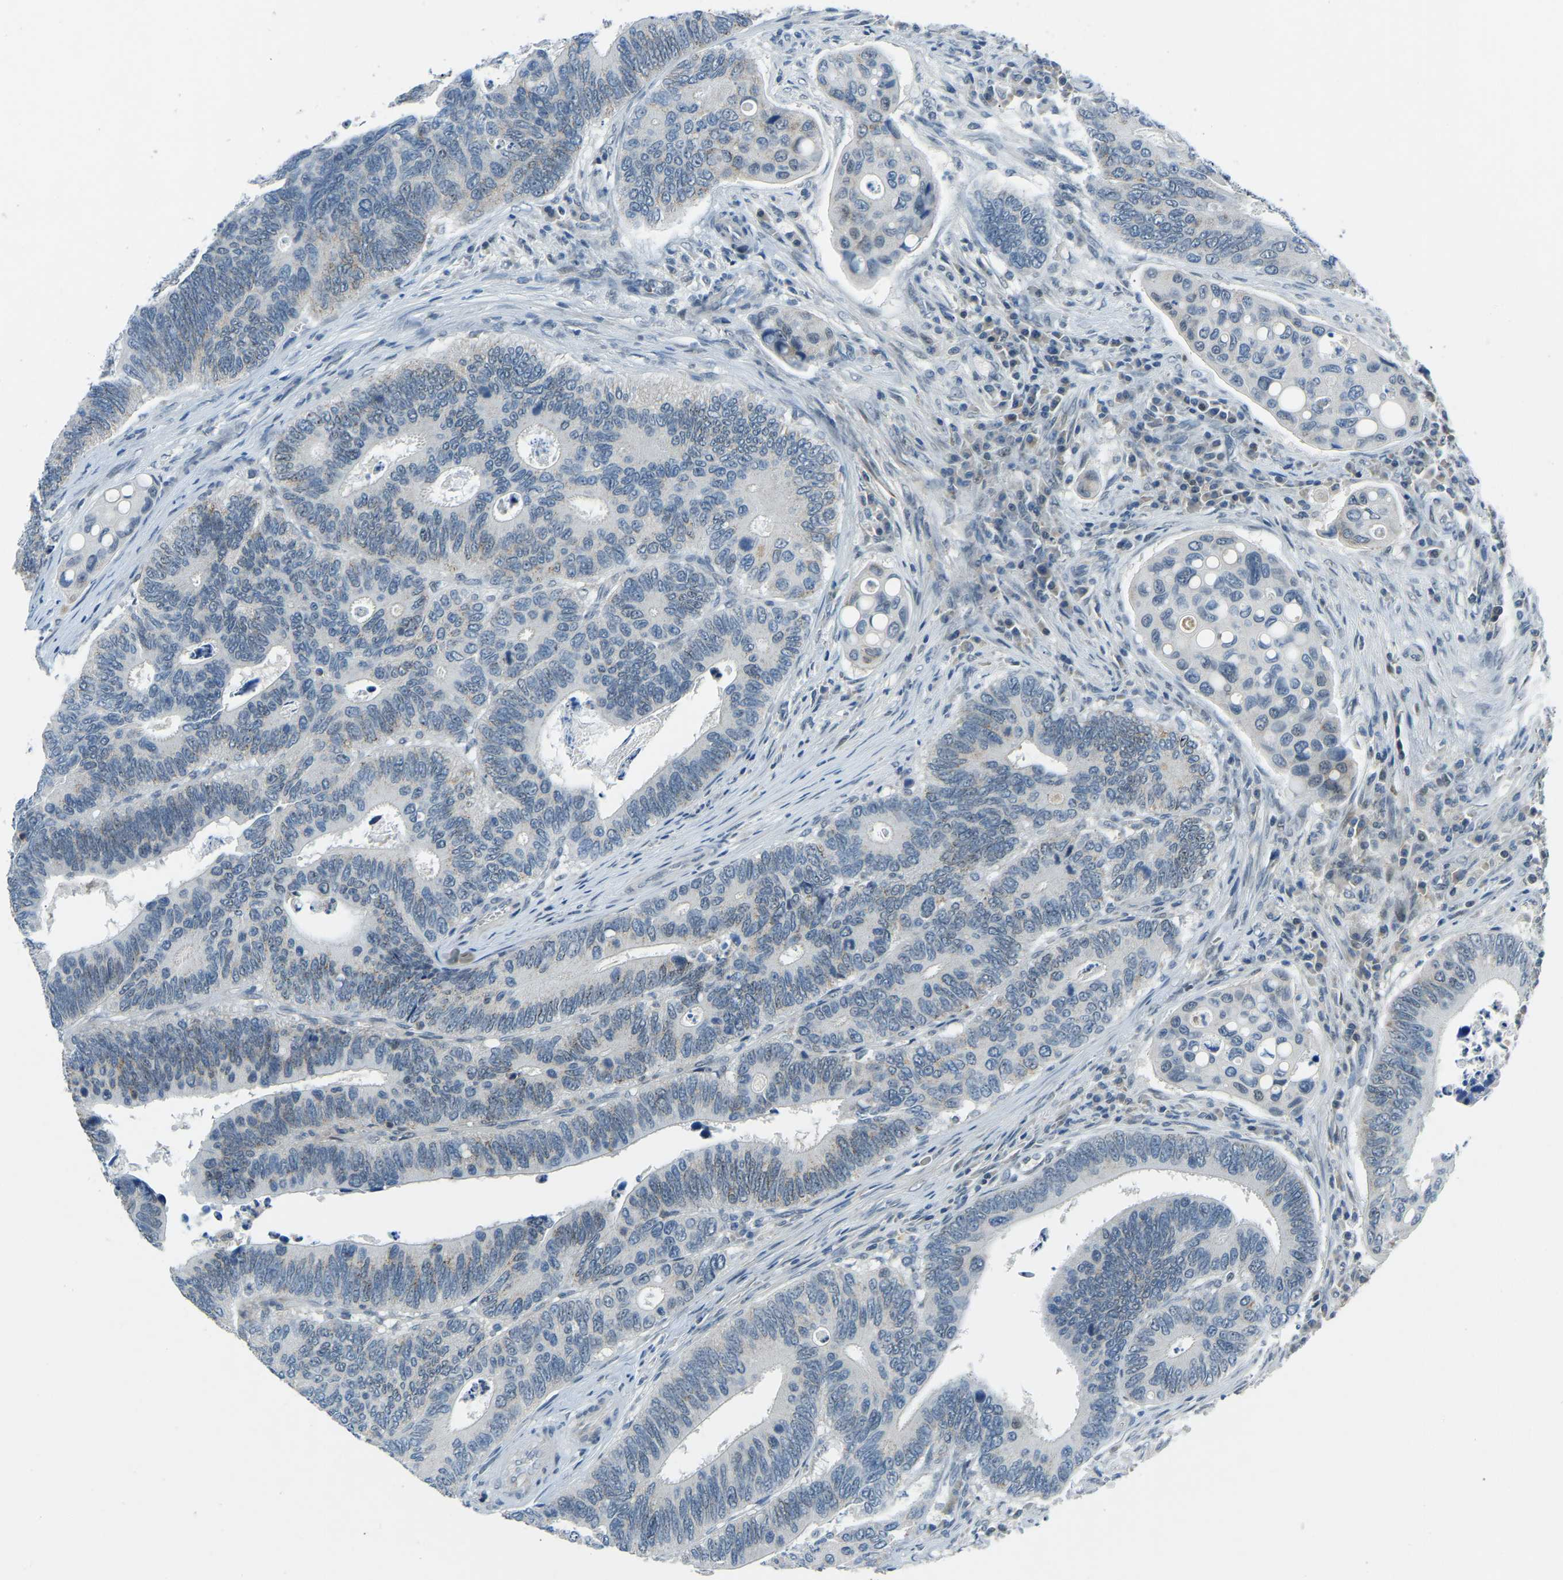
{"staining": {"intensity": "negative", "quantity": "none", "location": "none"}, "tissue": "colorectal cancer", "cell_type": "Tumor cells", "image_type": "cancer", "snomed": [{"axis": "morphology", "description": "Inflammation, NOS"}, {"axis": "morphology", "description": "Adenocarcinoma, NOS"}, {"axis": "topography", "description": "Colon"}], "caption": "A photomicrograph of colorectal adenocarcinoma stained for a protein displays no brown staining in tumor cells.", "gene": "XIRP1", "patient": {"sex": "male", "age": 72}}